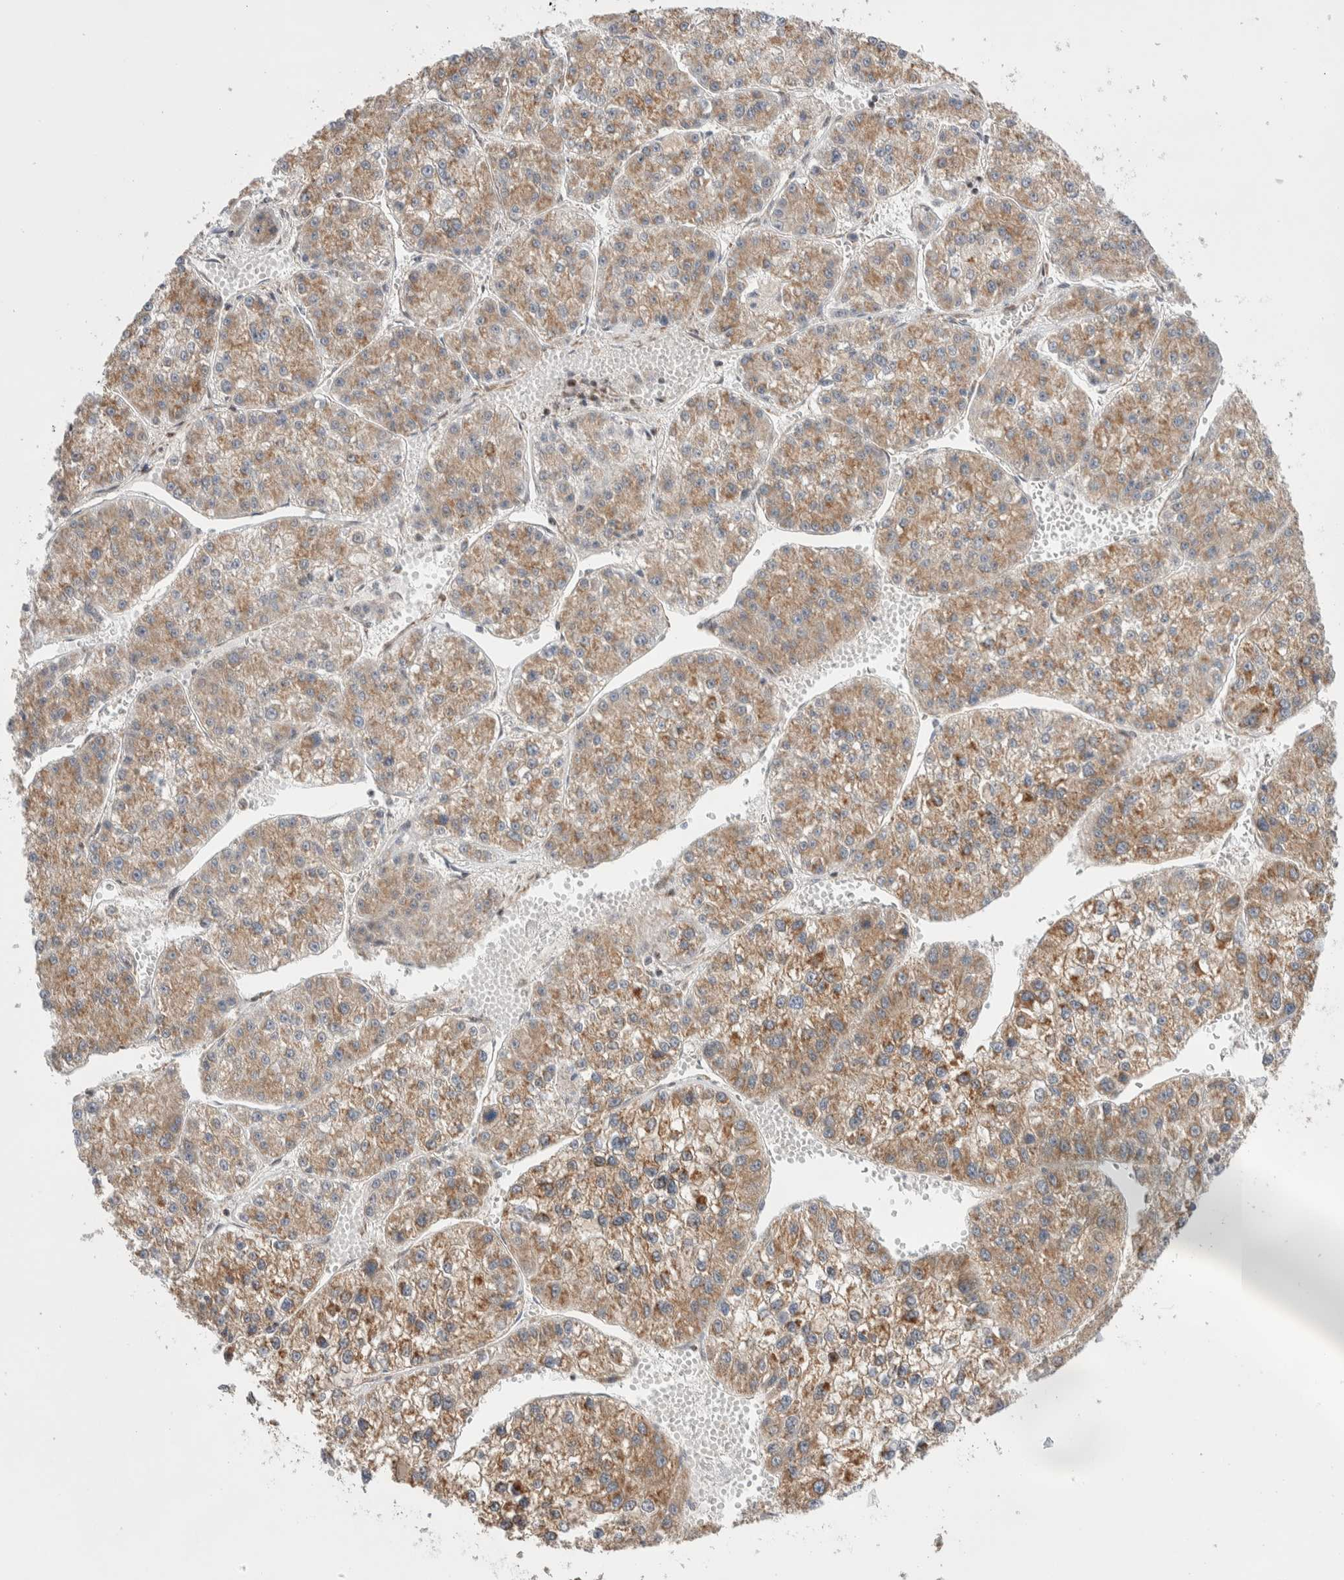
{"staining": {"intensity": "moderate", "quantity": ">75%", "location": "cytoplasmic/membranous"}, "tissue": "liver cancer", "cell_type": "Tumor cells", "image_type": "cancer", "snomed": [{"axis": "morphology", "description": "Carcinoma, Hepatocellular, NOS"}, {"axis": "topography", "description": "Liver"}], "caption": "Immunohistochemical staining of human liver hepatocellular carcinoma exhibits medium levels of moderate cytoplasmic/membranous expression in about >75% of tumor cells.", "gene": "ZNF695", "patient": {"sex": "female", "age": 73}}